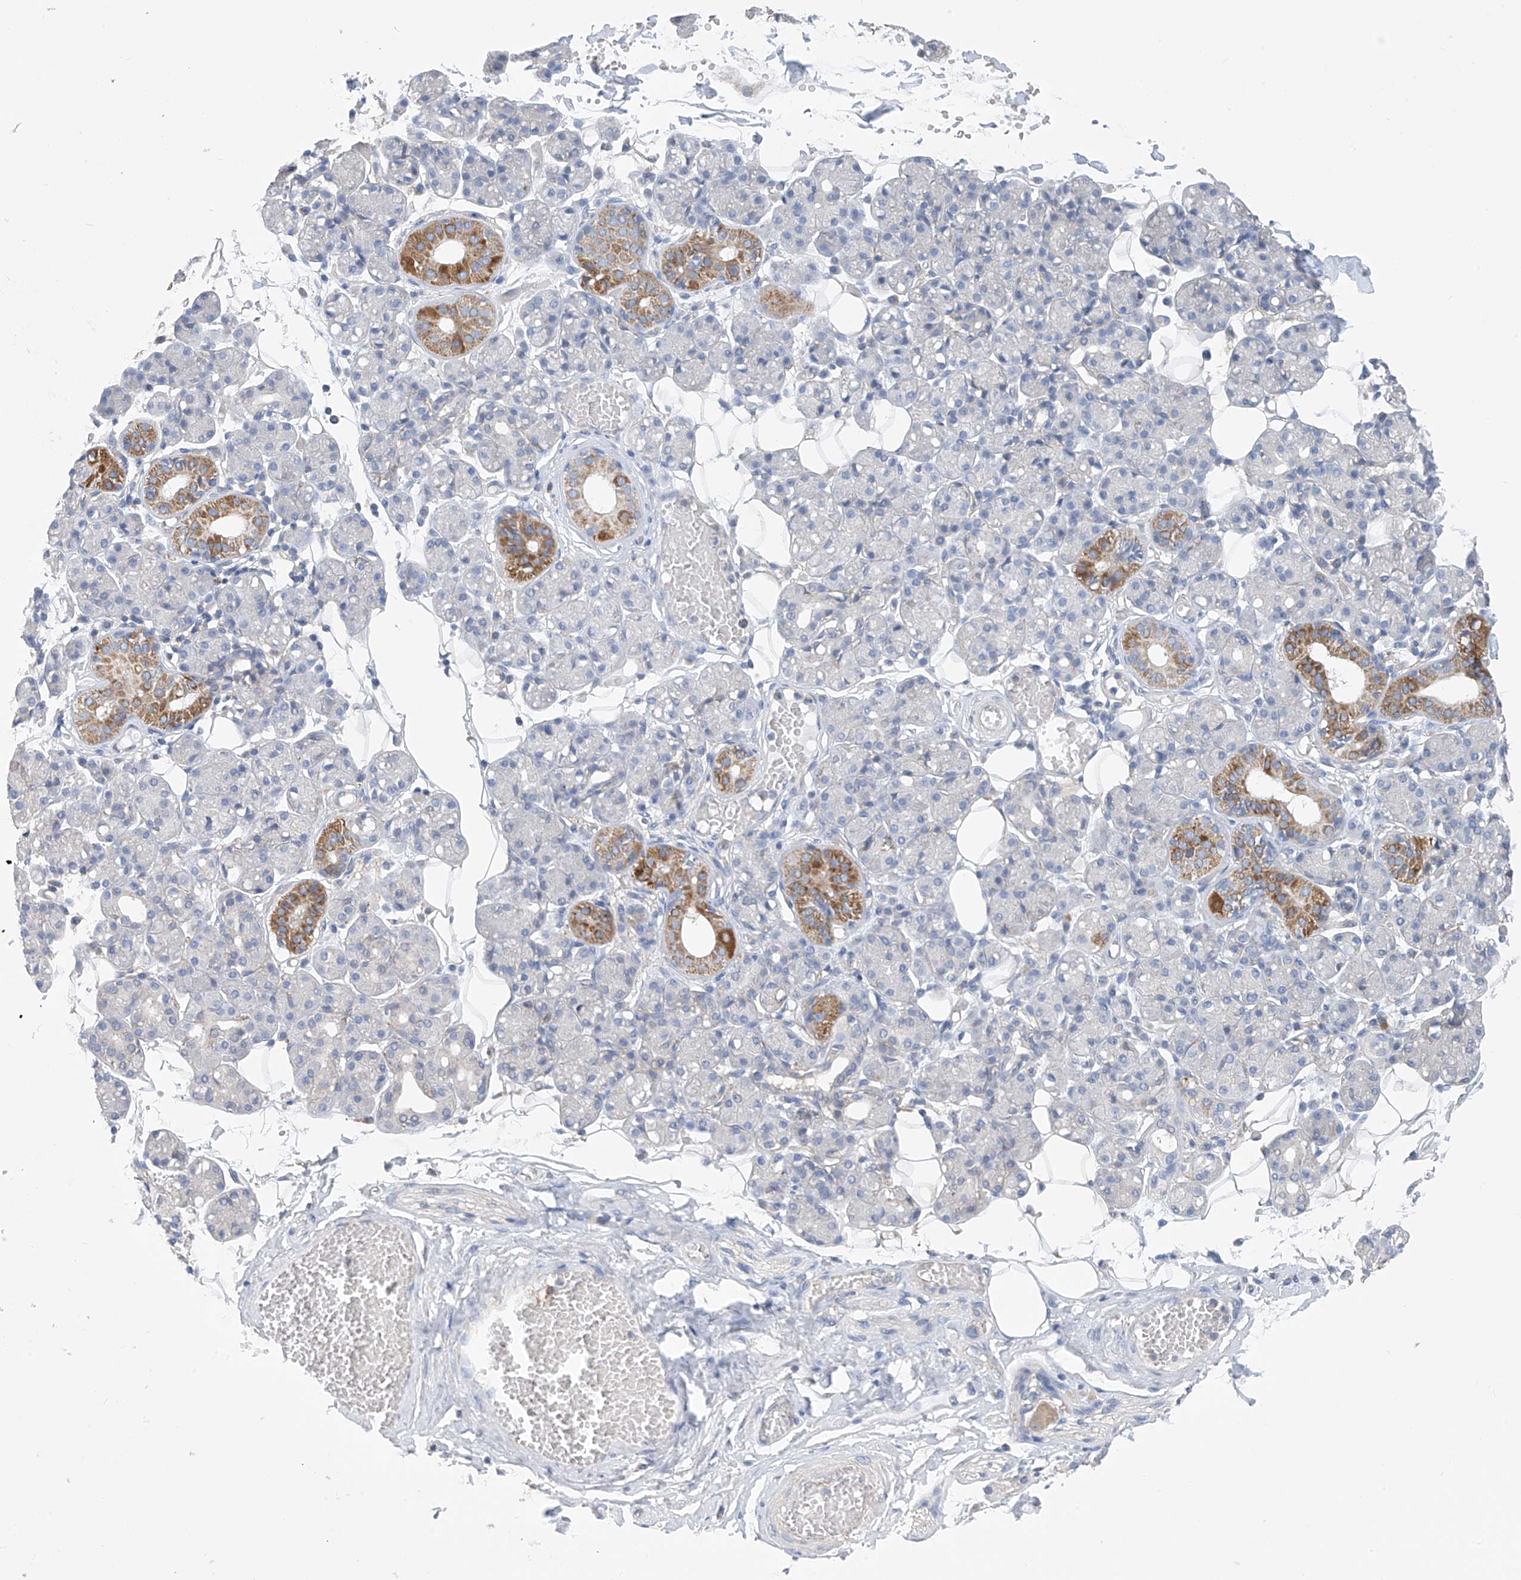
{"staining": {"intensity": "moderate", "quantity": "<25%", "location": "cytoplasmic/membranous"}, "tissue": "salivary gland", "cell_type": "Glandular cells", "image_type": "normal", "snomed": [{"axis": "morphology", "description": "Normal tissue, NOS"}, {"axis": "topography", "description": "Salivary gland"}], "caption": "Immunohistochemistry staining of normal salivary gland, which reveals low levels of moderate cytoplasmic/membranous positivity in approximately <25% of glandular cells indicating moderate cytoplasmic/membranous protein staining. The staining was performed using DAB (brown) for protein detection and nuclei were counterstained in hematoxylin (blue).", "gene": "SYN3", "patient": {"sex": "male", "age": 63}}